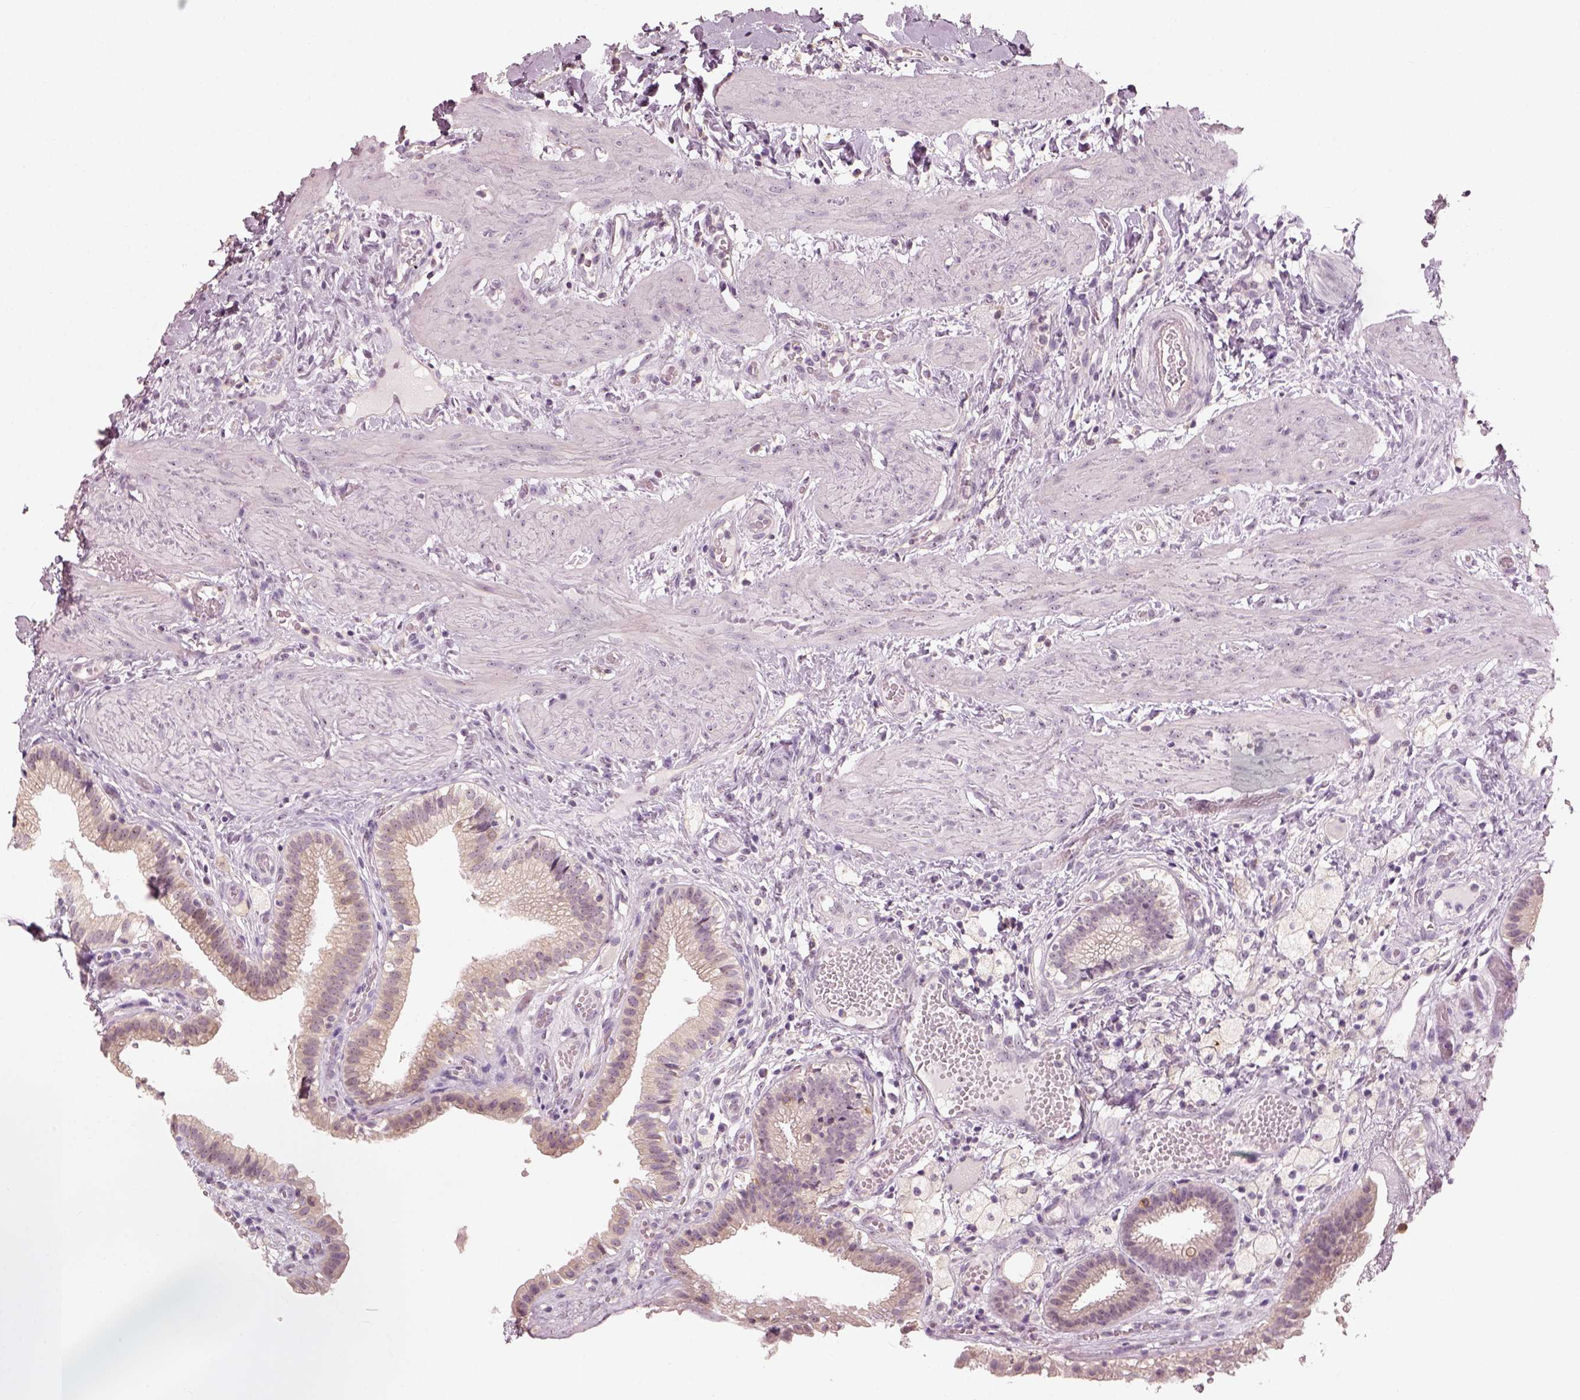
{"staining": {"intensity": "weak", "quantity": ">75%", "location": "cytoplasmic/membranous"}, "tissue": "gallbladder", "cell_type": "Glandular cells", "image_type": "normal", "snomed": [{"axis": "morphology", "description": "Normal tissue, NOS"}, {"axis": "topography", "description": "Gallbladder"}], "caption": "Immunohistochemistry (IHC) (DAB) staining of benign human gallbladder displays weak cytoplasmic/membranous protein positivity in approximately >75% of glandular cells.", "gene": "CDS1", "patient": {"sex": "female", "age": 24}}